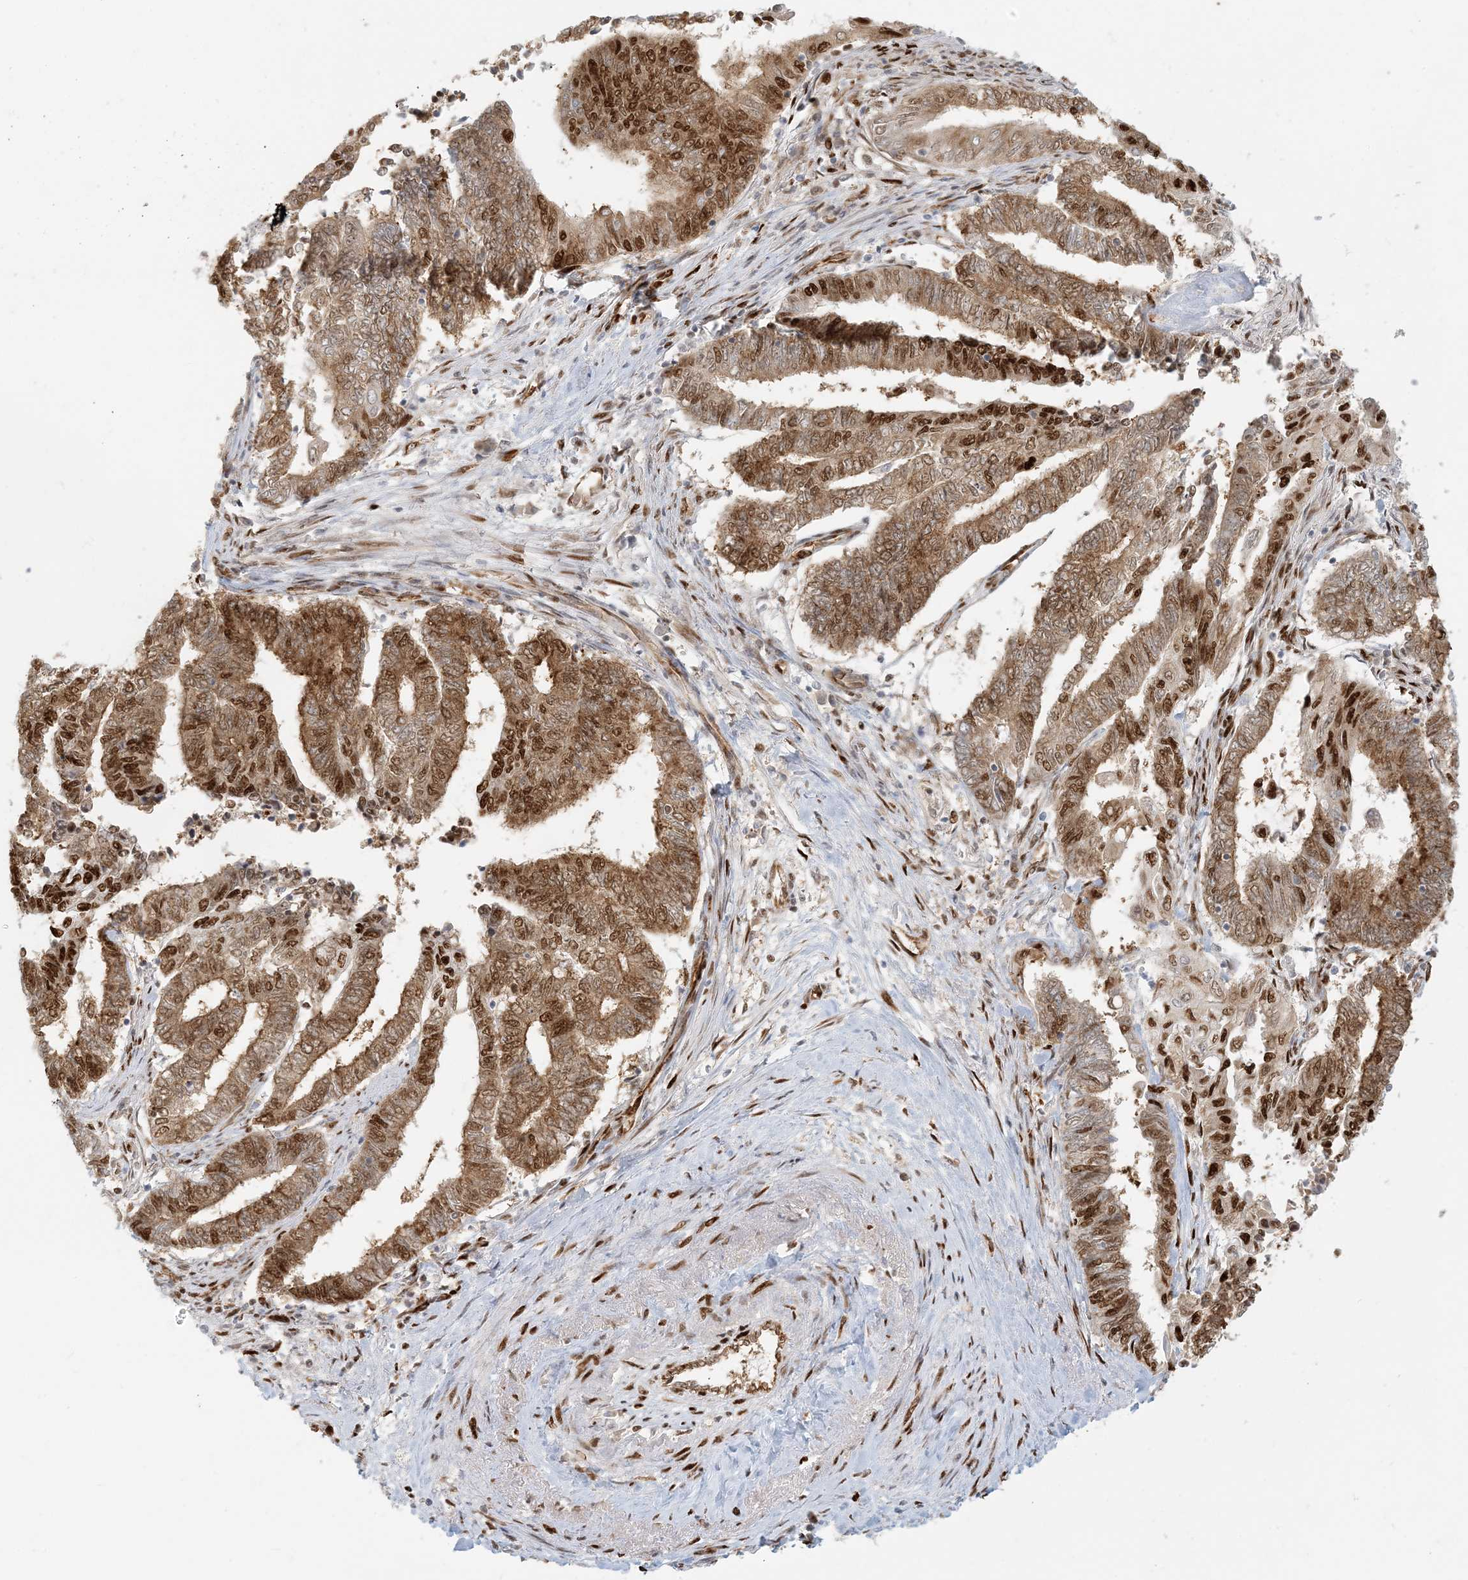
{"staining": {"intensity": "moderate", "quantity": ">75%", "location": "cytoplasmic/membranous,nuclear"}, "tissue": "endometrial cancer", "cell_type": "Tumor cells", "image_type": "cancer", "snomed": [{"axis": "morphology", "description": "Adenocarcinoma, NOS"}, {"axis": "topography", "description": "Uterus"}, {"axis": "topography", "description": "Endometrium"}], "caption": "Immunohistochemistry of human adenocarcinoma (endometrial) exhibits medium levels of moderate cytoplasmic/membranous and nuclear positivity in about >75% of tumor cells.", "gene": "CKS2", "patient": {"sex": "female", "age": 70}}